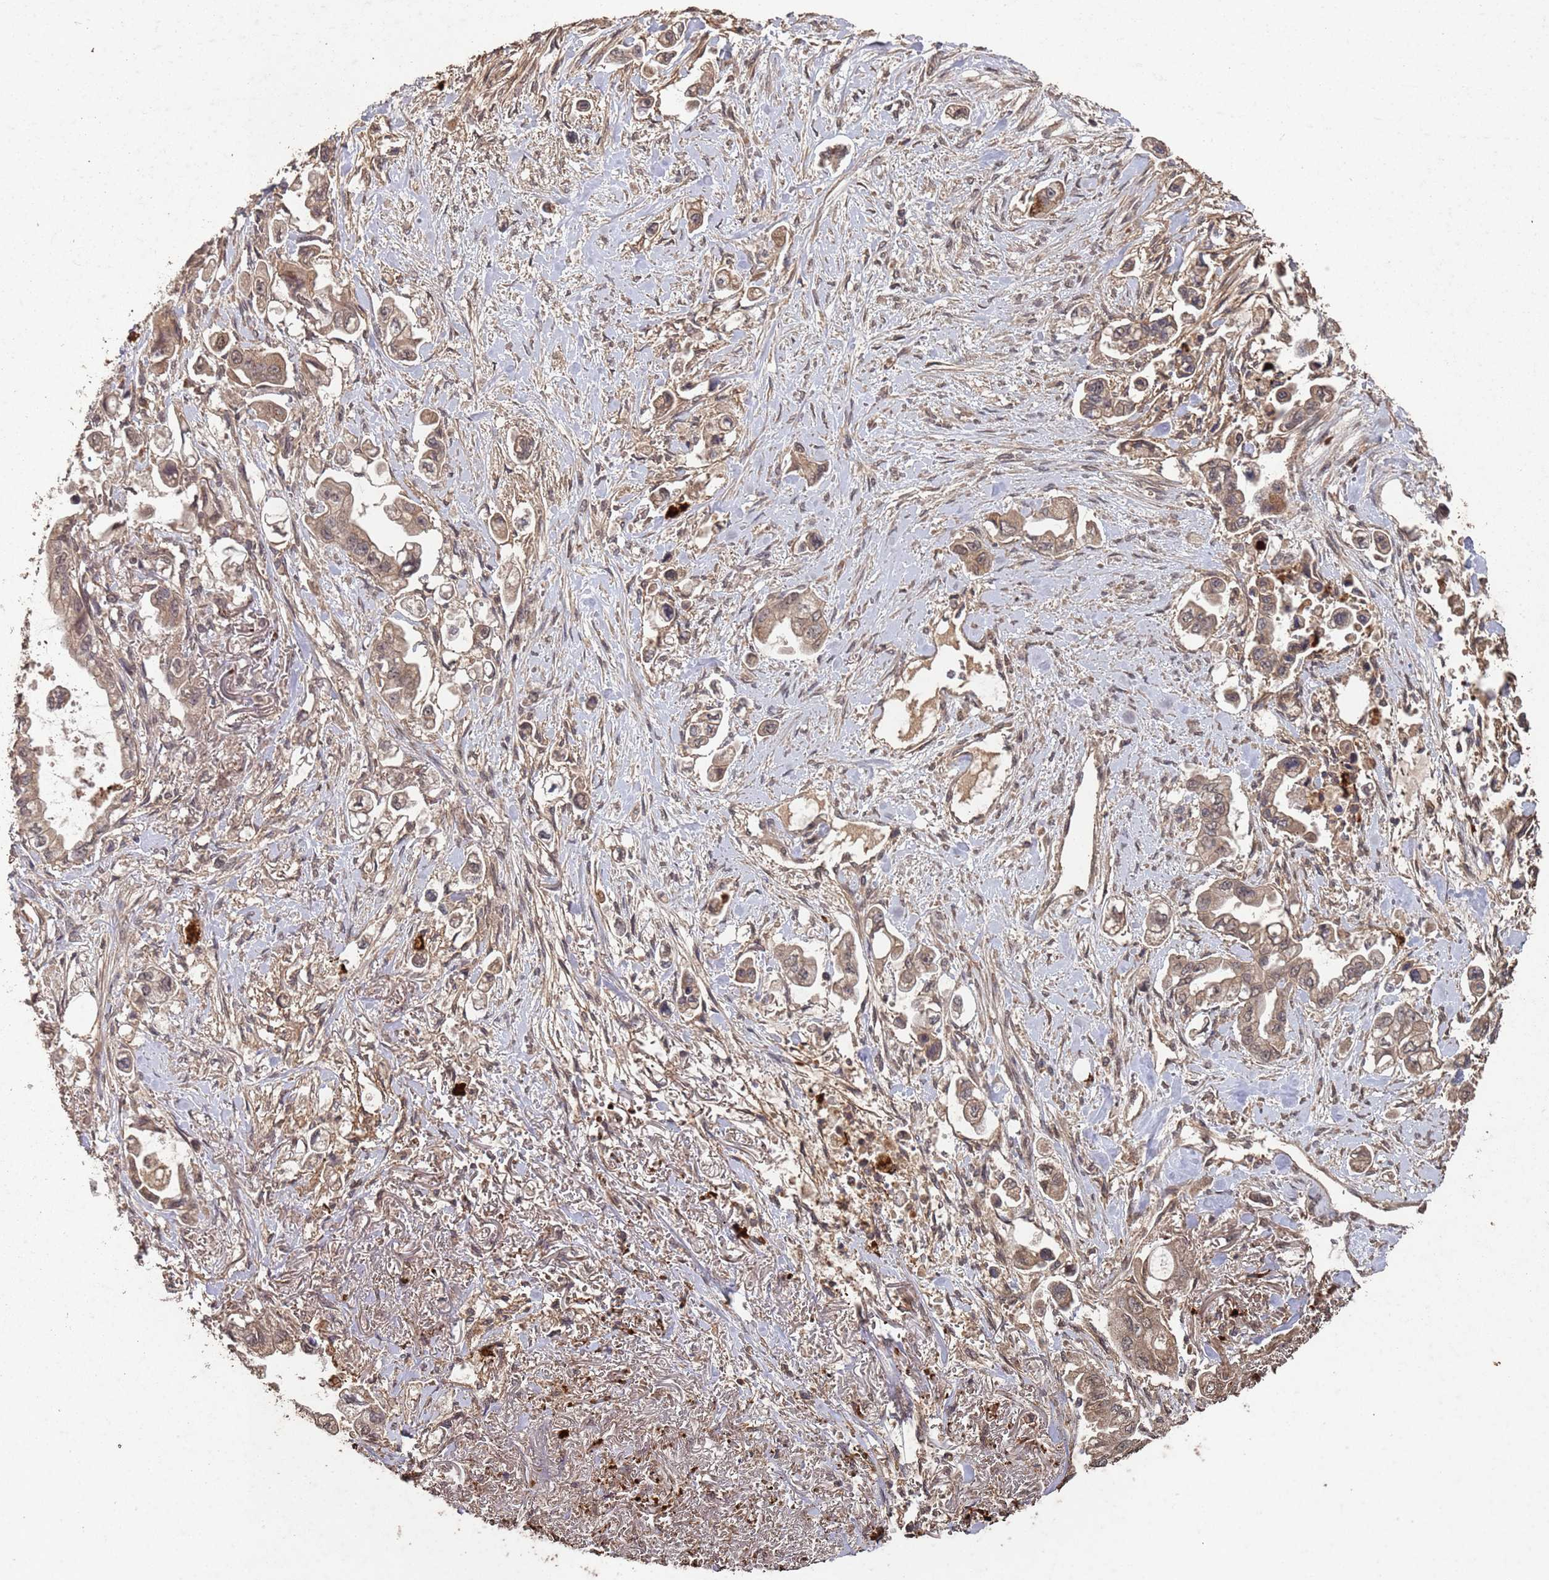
{"staining": {"intensity": "weak", "quantity": ">75%", "location": "cytoplasmic/membranous,nuclear"}, "tissue": "stomach cancer", "cell_type": "Tumor cells", "image_type": "cancer", "snomed": [{"axis": "morphology", "description": "Adenocarcinoma, NOS"}, {"axis": "topography", "description": "Stomach"}], "caption": "Human adenocarcinoma (stomach) stained for a protein (brown) demonstrates weak cytoplasmic/membranous and nuclear positive expression in approximately >75% of tumor cells.", "gene": "FRAT1", "patient": {"sex": "male", "age": 62}}